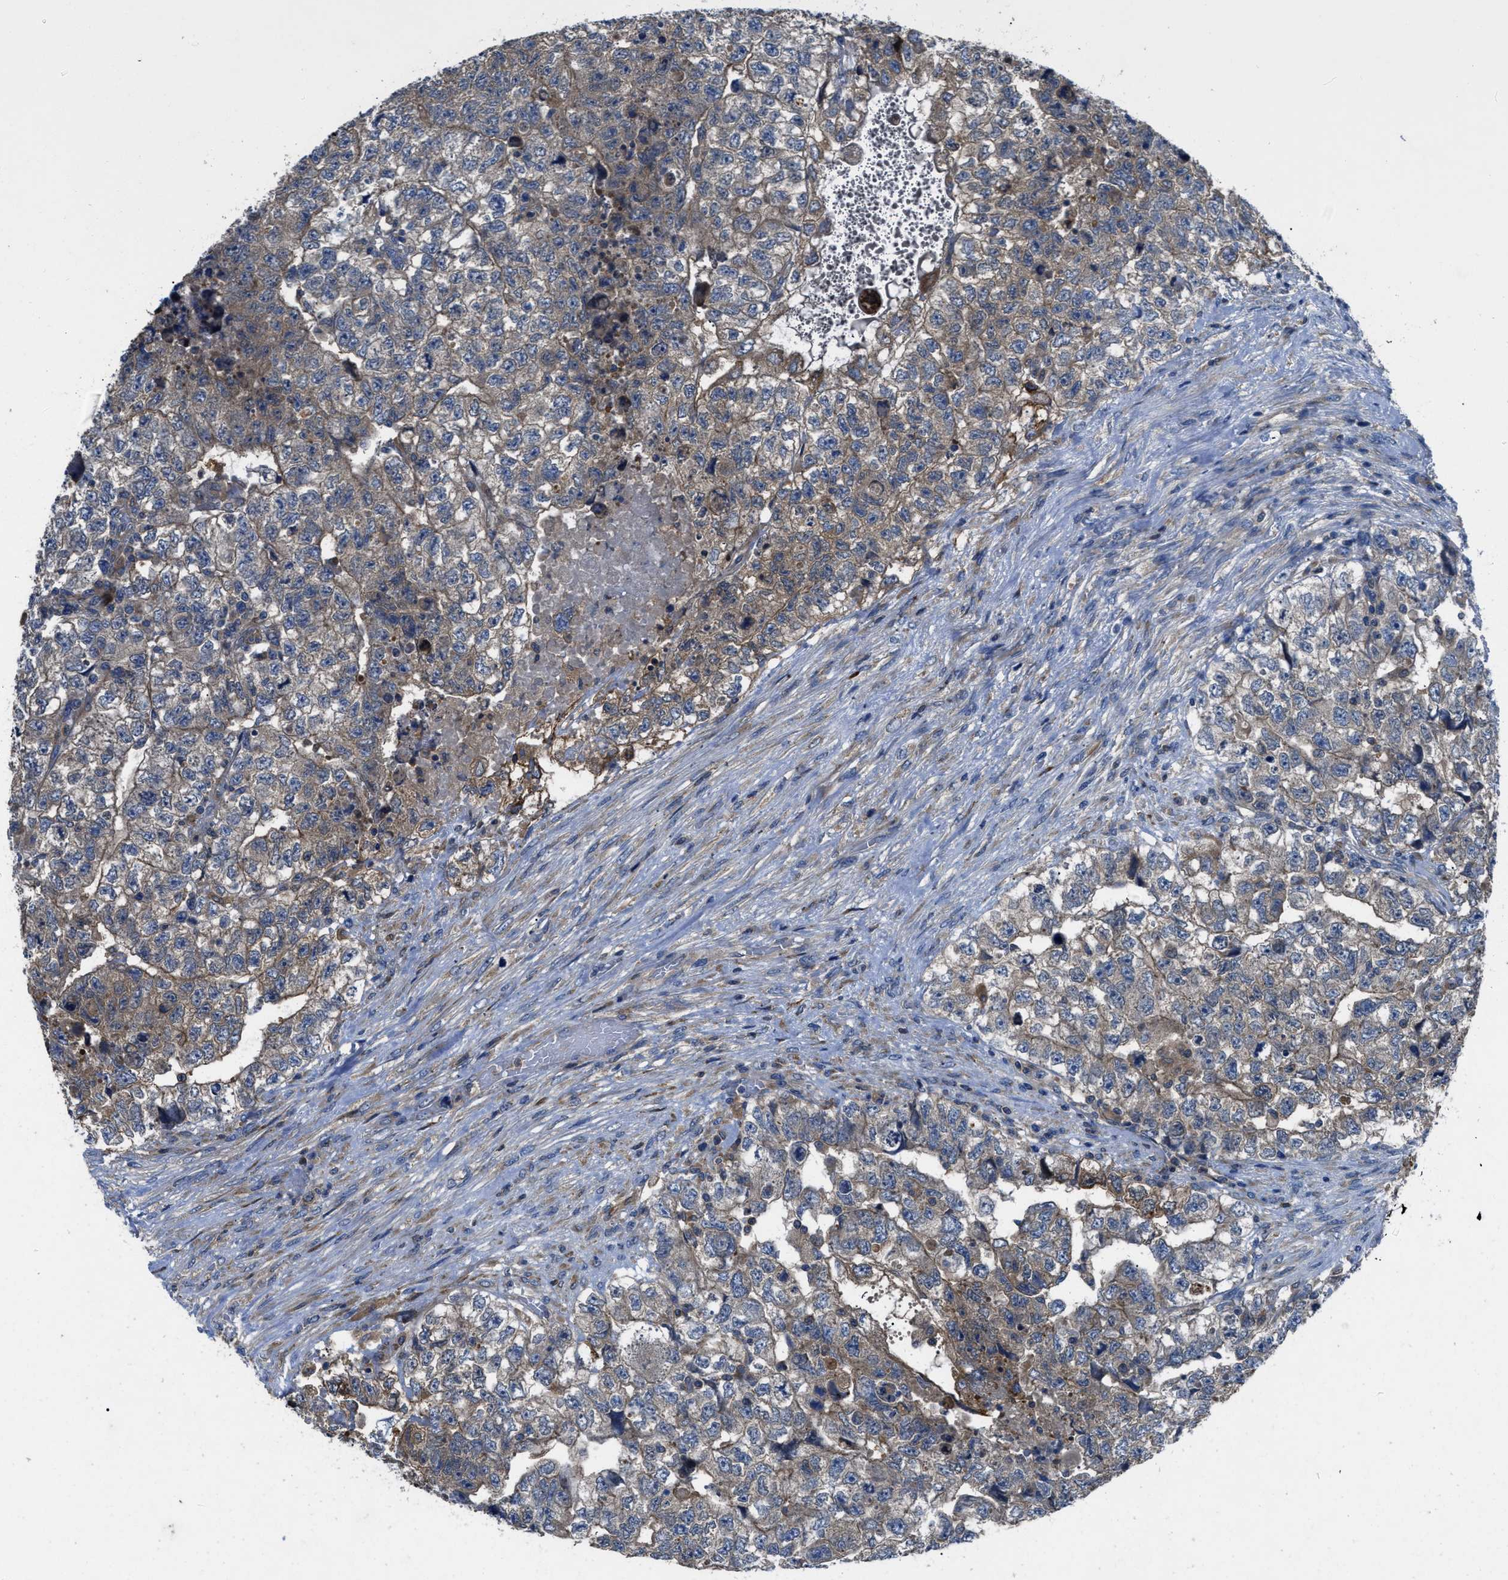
{"staining": {"intensity": "moderate", "quantity": "25%-75%", "location": "cytoplasmic/membranous"}, "tissue": "testis cancer", "cell_type": "Tumor cells", "image_type": "cancer", "snomed": [{"axis": "morphology", "description": "Carcinoma, Embryonal, NOS"}, {"axis": "topography", "description": "Testis"}], "caption": "Tumor cells show moderate cytoplasmic/membranous staining in about 25%-75% of cells in testis cancer.", "gene": "MAP3K20", "patient": {"sex": "male", "age": 36}}